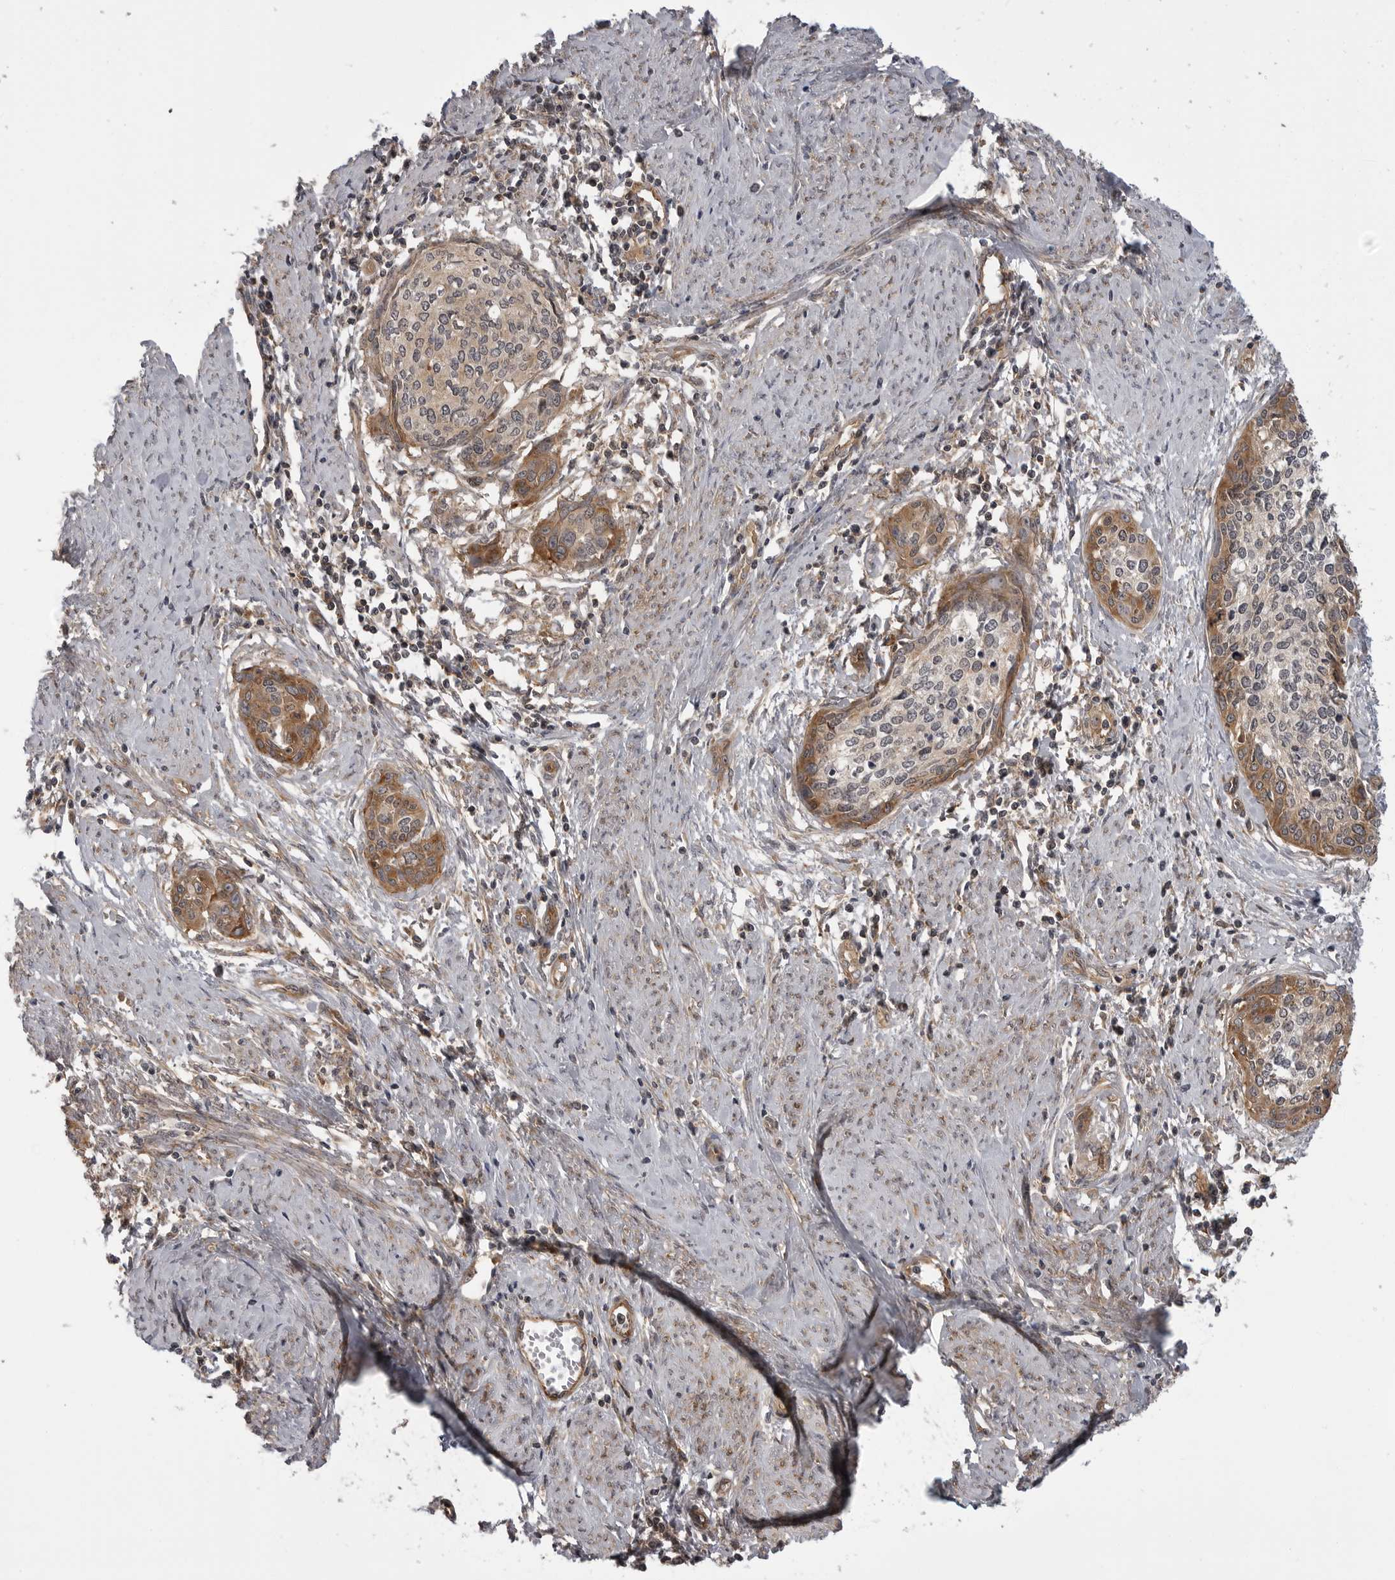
{"staining": {"intensity": "moderate", "quantity": ">75%", "location": "cytoplasmic/membranous"}, "tissue": "cervical cancer", "cell_type": "Tumor cells", "image_type": "cancer", "snomed": [{"axis": "morphology", "description": "Squamous cell carcinoma, NOS"}, {"axis": "topography", "description": "Cervix"}], "caption": "Cervical cancer (squamous cell carcinoma) stained for a protein shows moderate cytoplasmic/membranous positivity in tumor cells.", "gene": "LRRC45", "patient": {"sex": "female", "age": 37}}